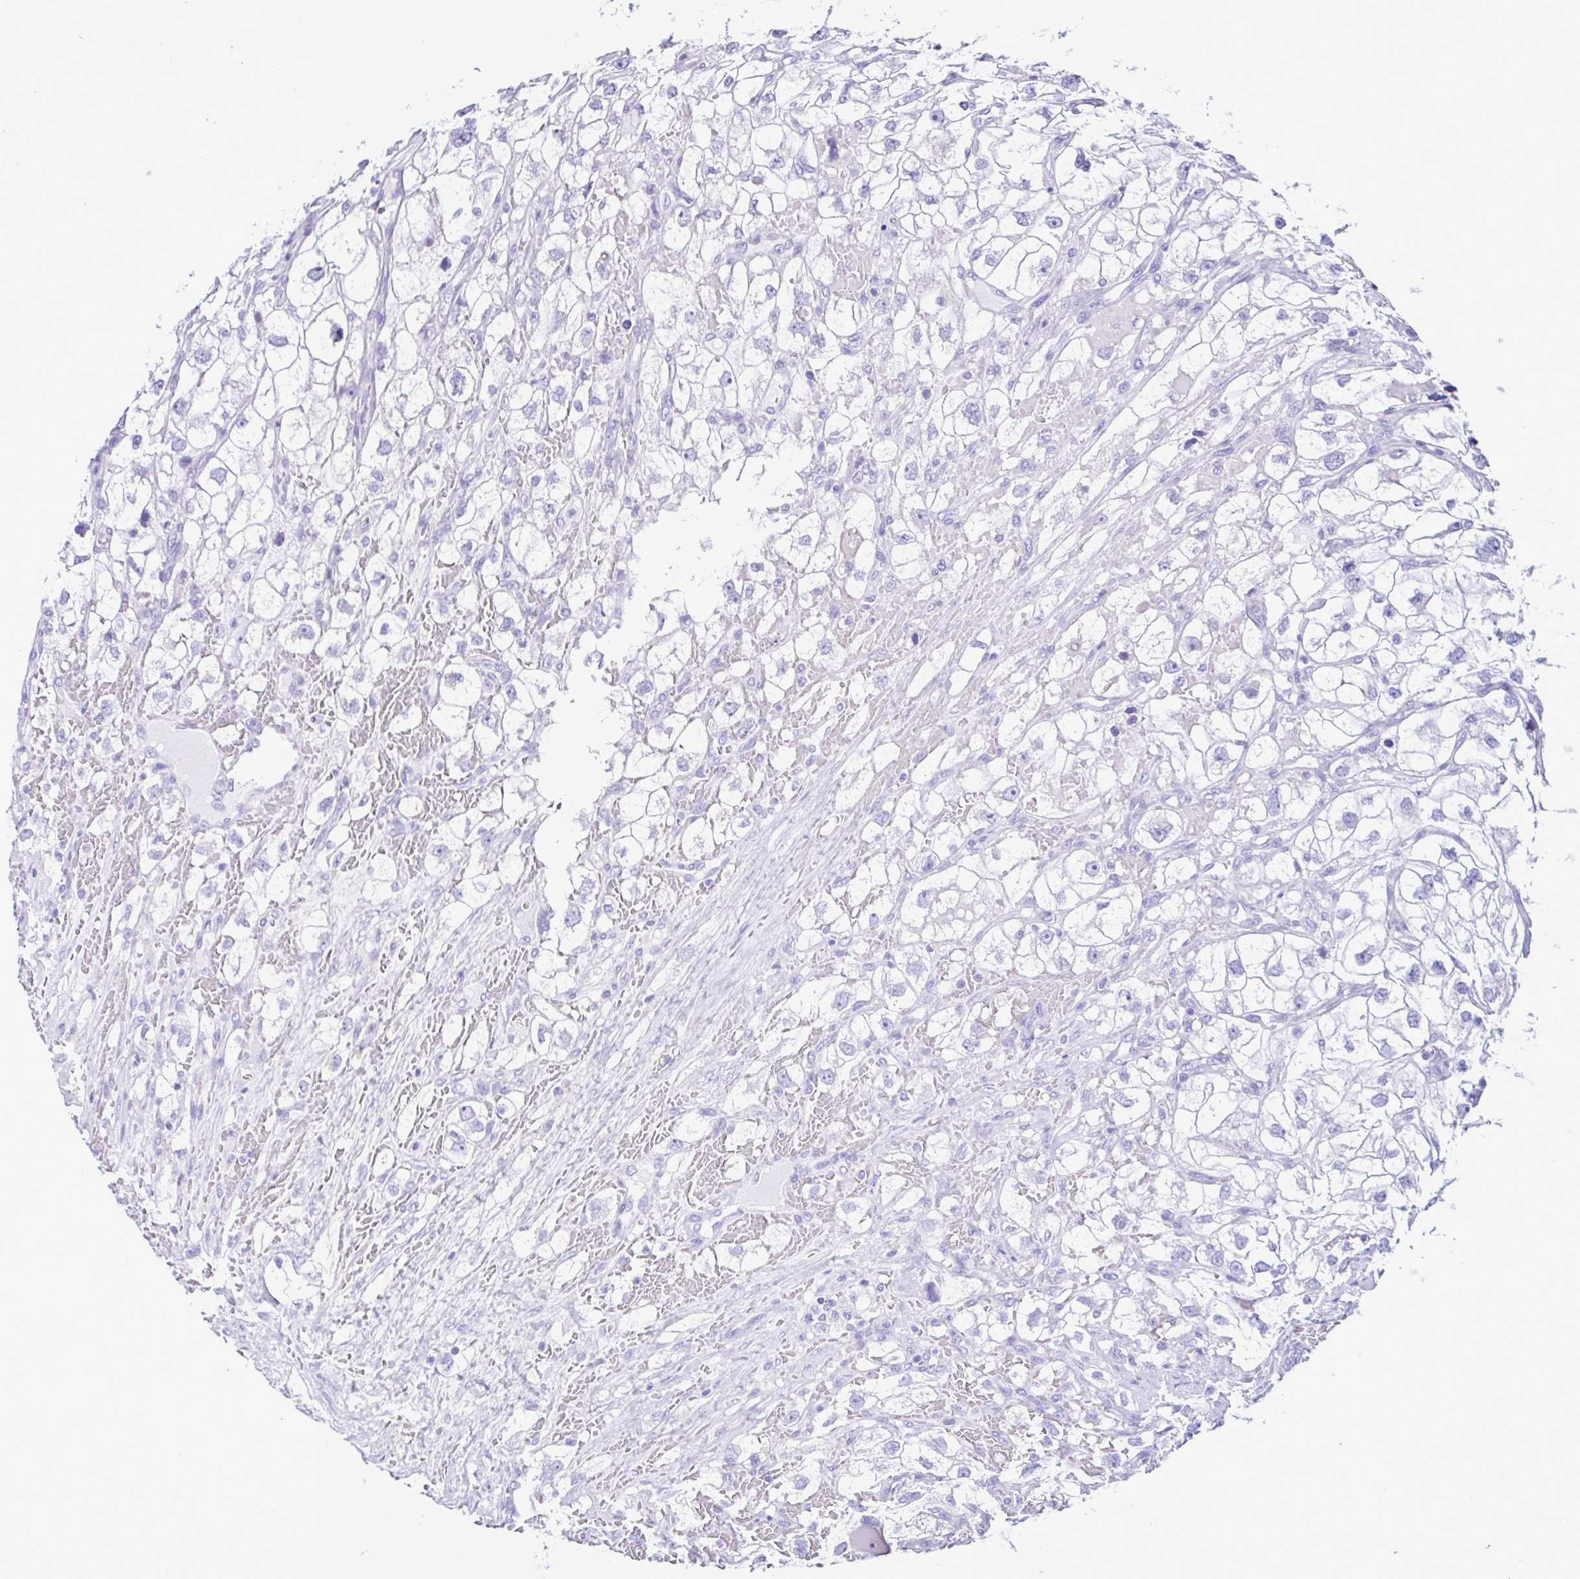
{"staining": {"intensity": "negative", "quantity": "none", "location": "none"}, "tissue": "renal cancer", "cell_type": "Tumor cells", "image_type": "cancer", "snomed": [{"axis": "morphology", "description": "Adenocarcinoma, NOS"}, {"axis": "topography", "description": "Kidney"}], "caption": "A high-resolution image shows immunohistochemistry (IHC) staining of renal cancer, which shows no significant expression in tumor cells.", "gene": "ACTRT3", "patient": {"sex": "male", "age": 59}}